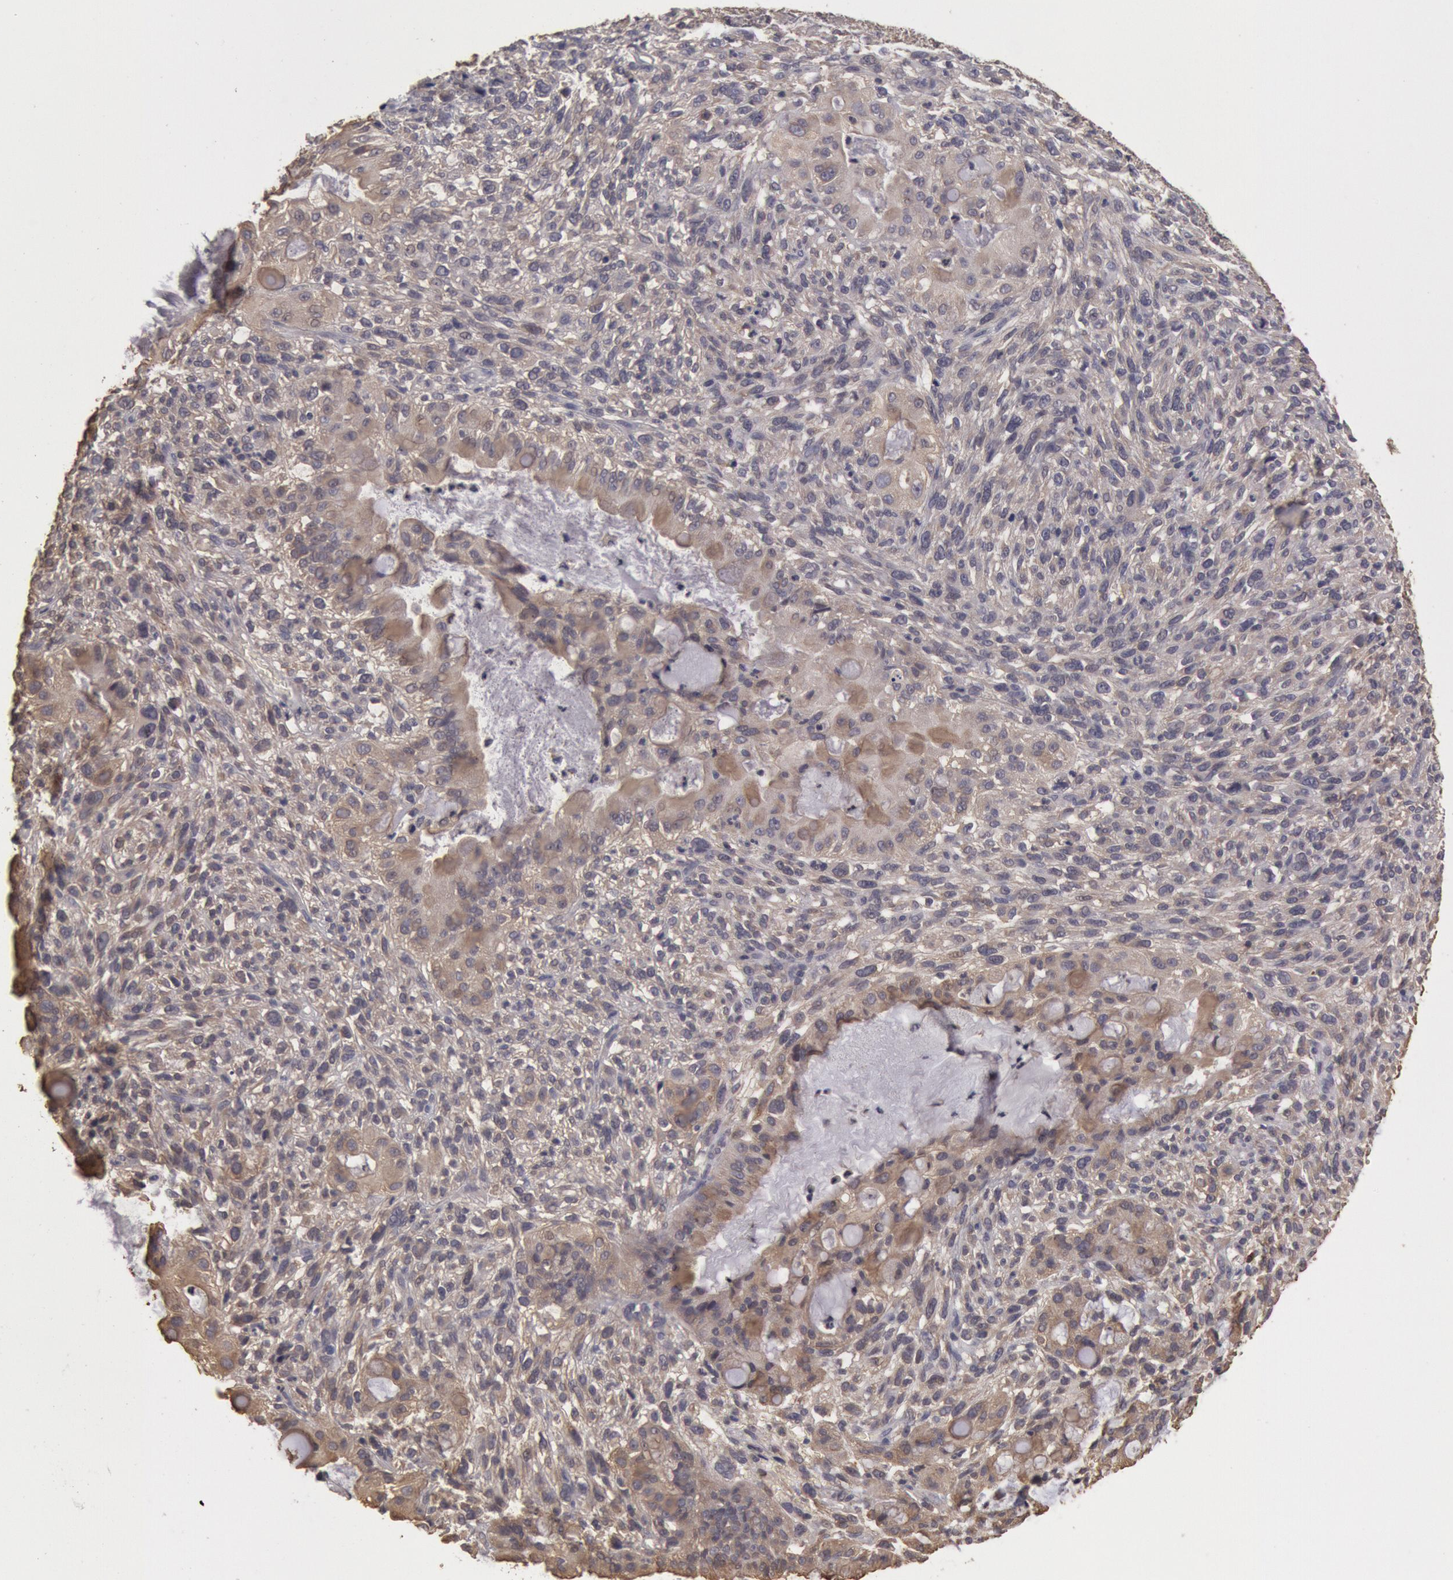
{"staining": {"intensity": "weak", "quantity": ">75%", "location": "cytoplasmic/membranous"}, "tissue": "cervical cancer", "cell_type": "Tumor cells", "image_type": "cancer", "snomed": [{"axis": "morphology", "description": "Adenocarcinoma, NOS"}, {"axis": "topography", "description": "Cervix"}], "caption": "DAB (3,3'-diaminobenzidine) immunohistochemical staining of human cervical cancer displays weak cytoplasmic/membranous protein expression in about >75% of tumor cells. Nuclei are stained in blue.", "gene": "ZFP36L1", "patient": {"sex": "female", "age": 41}}